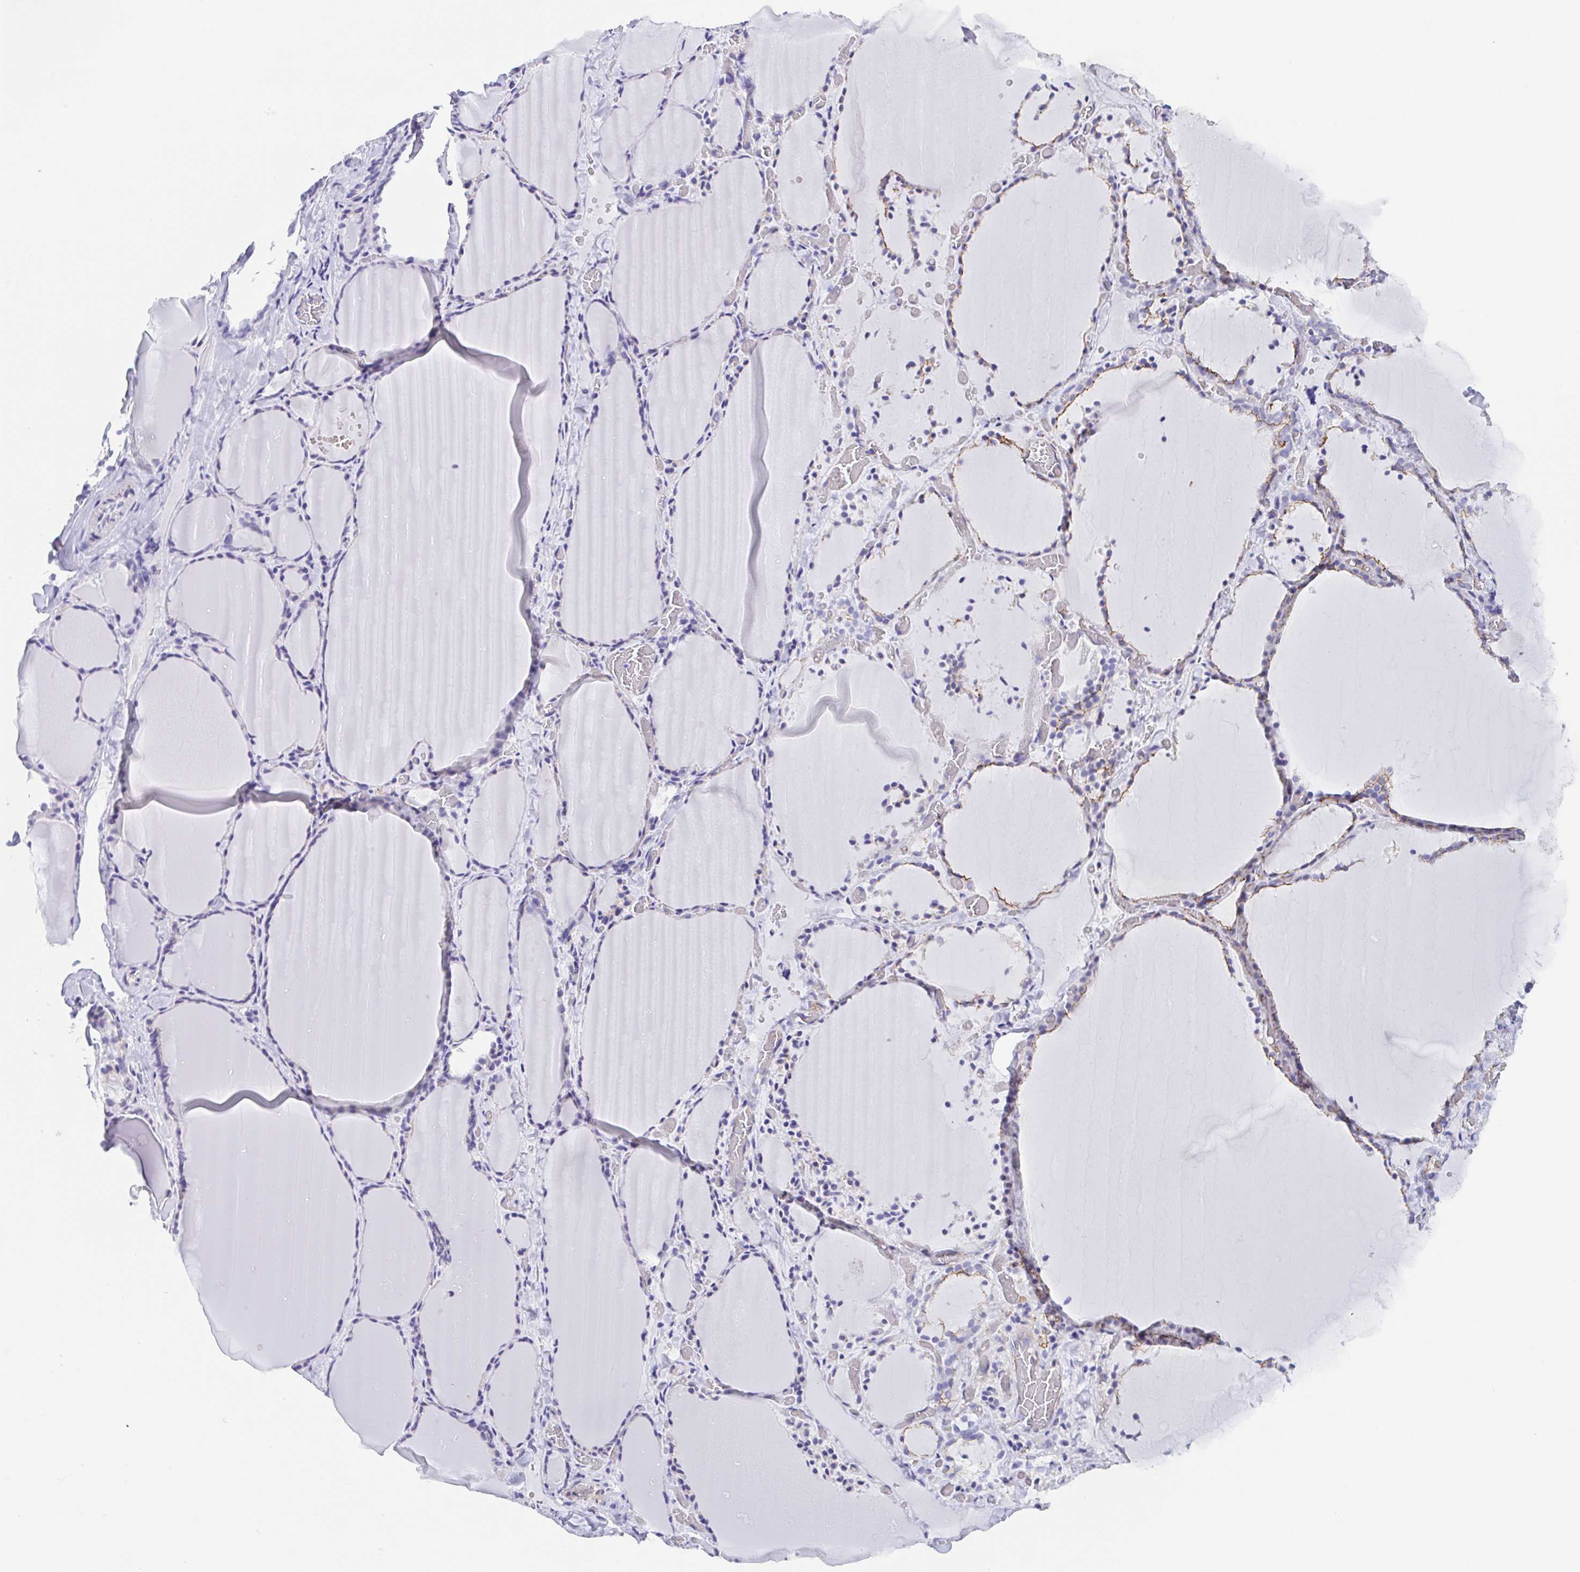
{"staining": {"intensity": "weak", "quantity": "<25%", "location": "cytoplasmic/membranous"}, "tissue": "thyroid gland", "cell_type": "Glandular cells", "image_type": "normal", "snomed": [{"axis": "morphology", "description": "Normal tissue, NOS"}, {"axis": "topography", "description": "Thyroid gland"}], "caption": "A high-resolution micrograph shows immunohistochemistry staining of unremarkable thyroid gland, which reveals no significant positivity in glandular cells. (DAB (3,3'-diaminobenzidine) immunohistochemistry (IHC) with hematoxylin counter stain).", "gene": "TRAM2", "patient": {"sex": "female", "age": 22}}